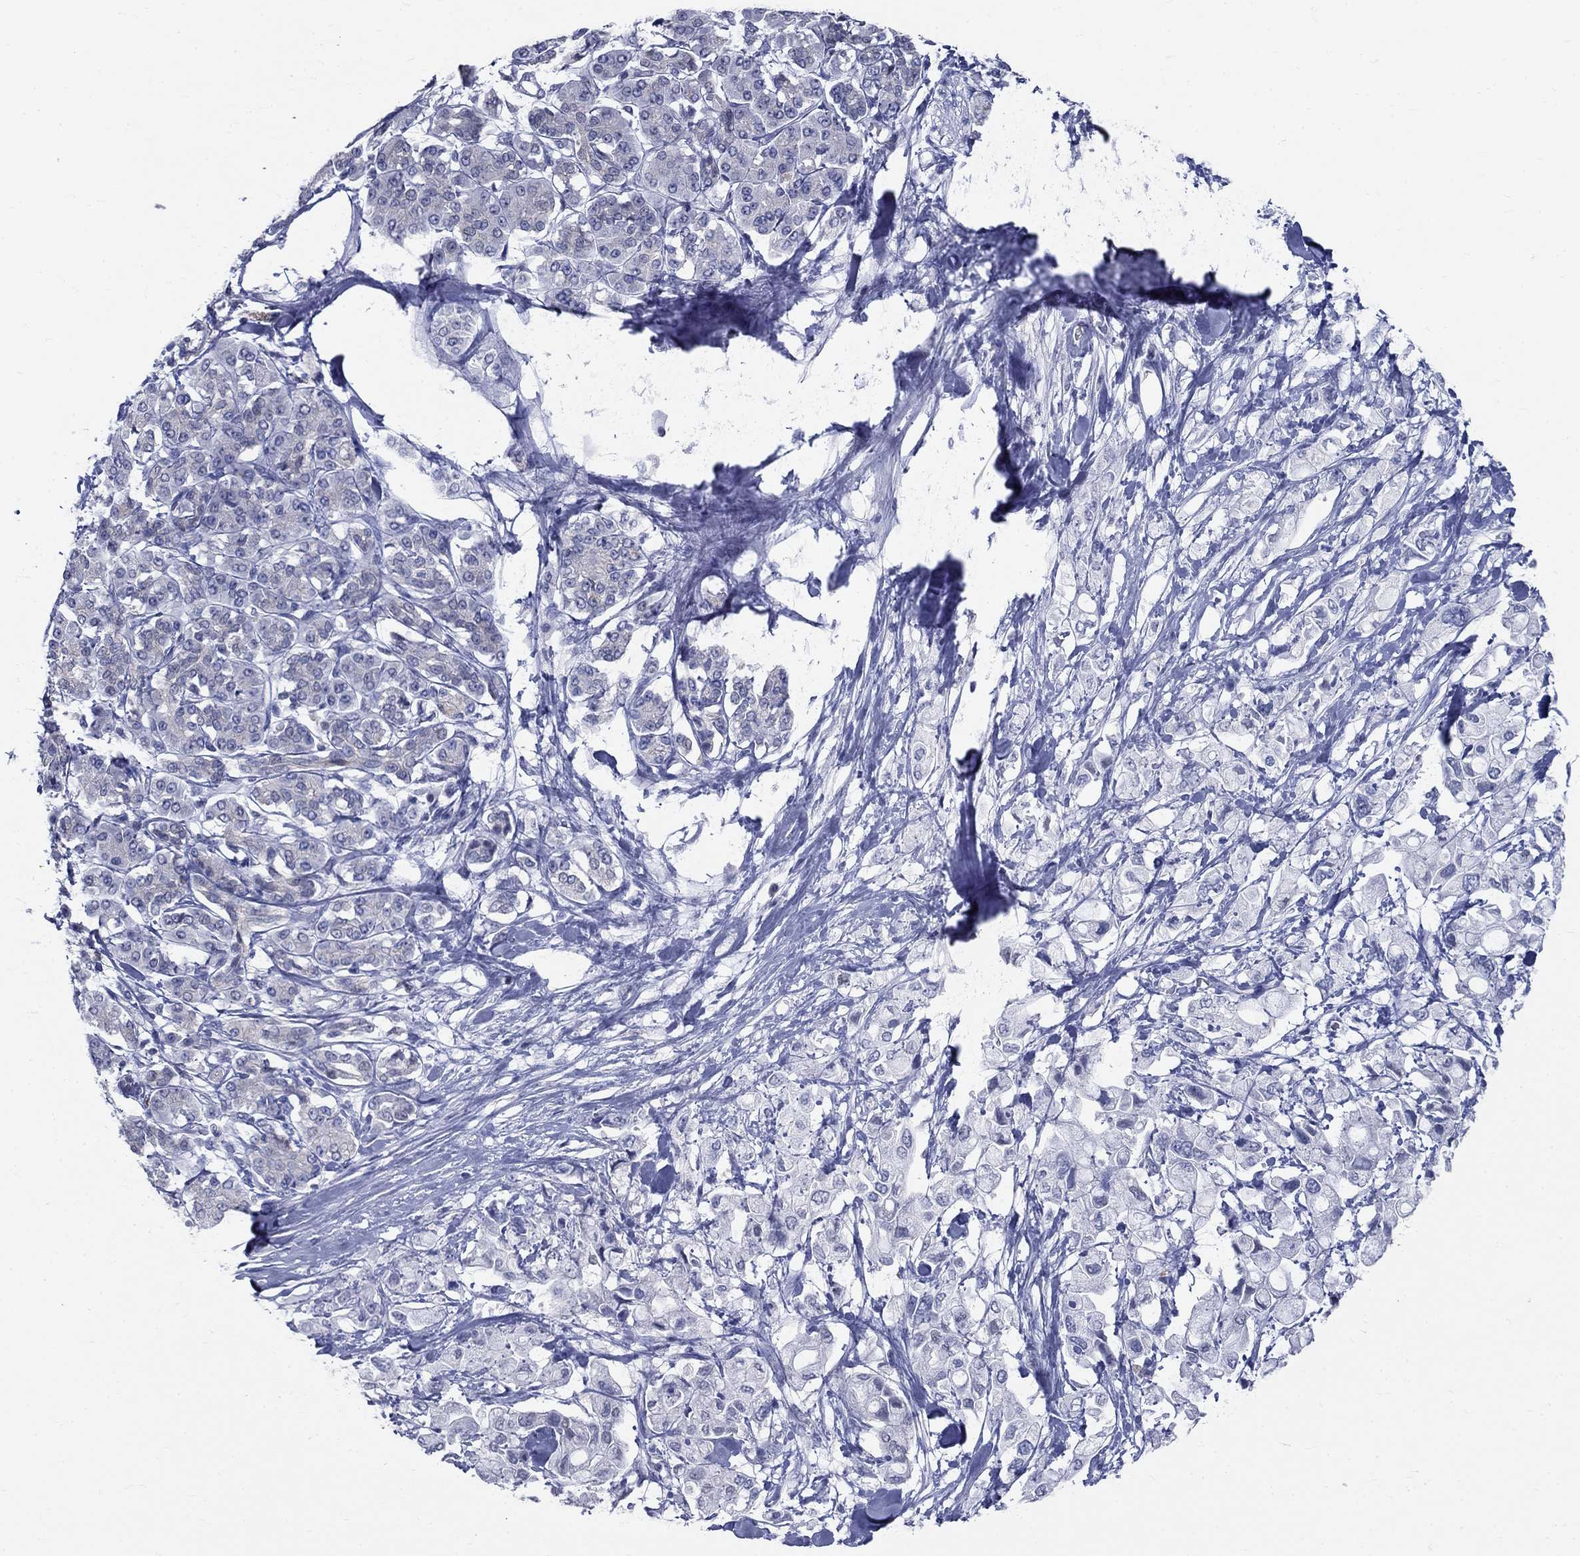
{"staining": {"intensity": "negative", "quantity": "none", "location": "none"}, "tissue": "pancreatic cancer", "cell_type": "Tumor cells", "image_type": "cancer", "snomed": [{"axis": "morphology", "description": "Adenocarcinoma, NOS"}, {"axis": "topography", "description": "Pancreas"}], "caption": "Pancreatic adenocarcinoma was stained to show a protein in brown. There is no significant expression in tumor cells.", "gene": "GUCA1A", "patient": {"sex": "female", "age": 56}}